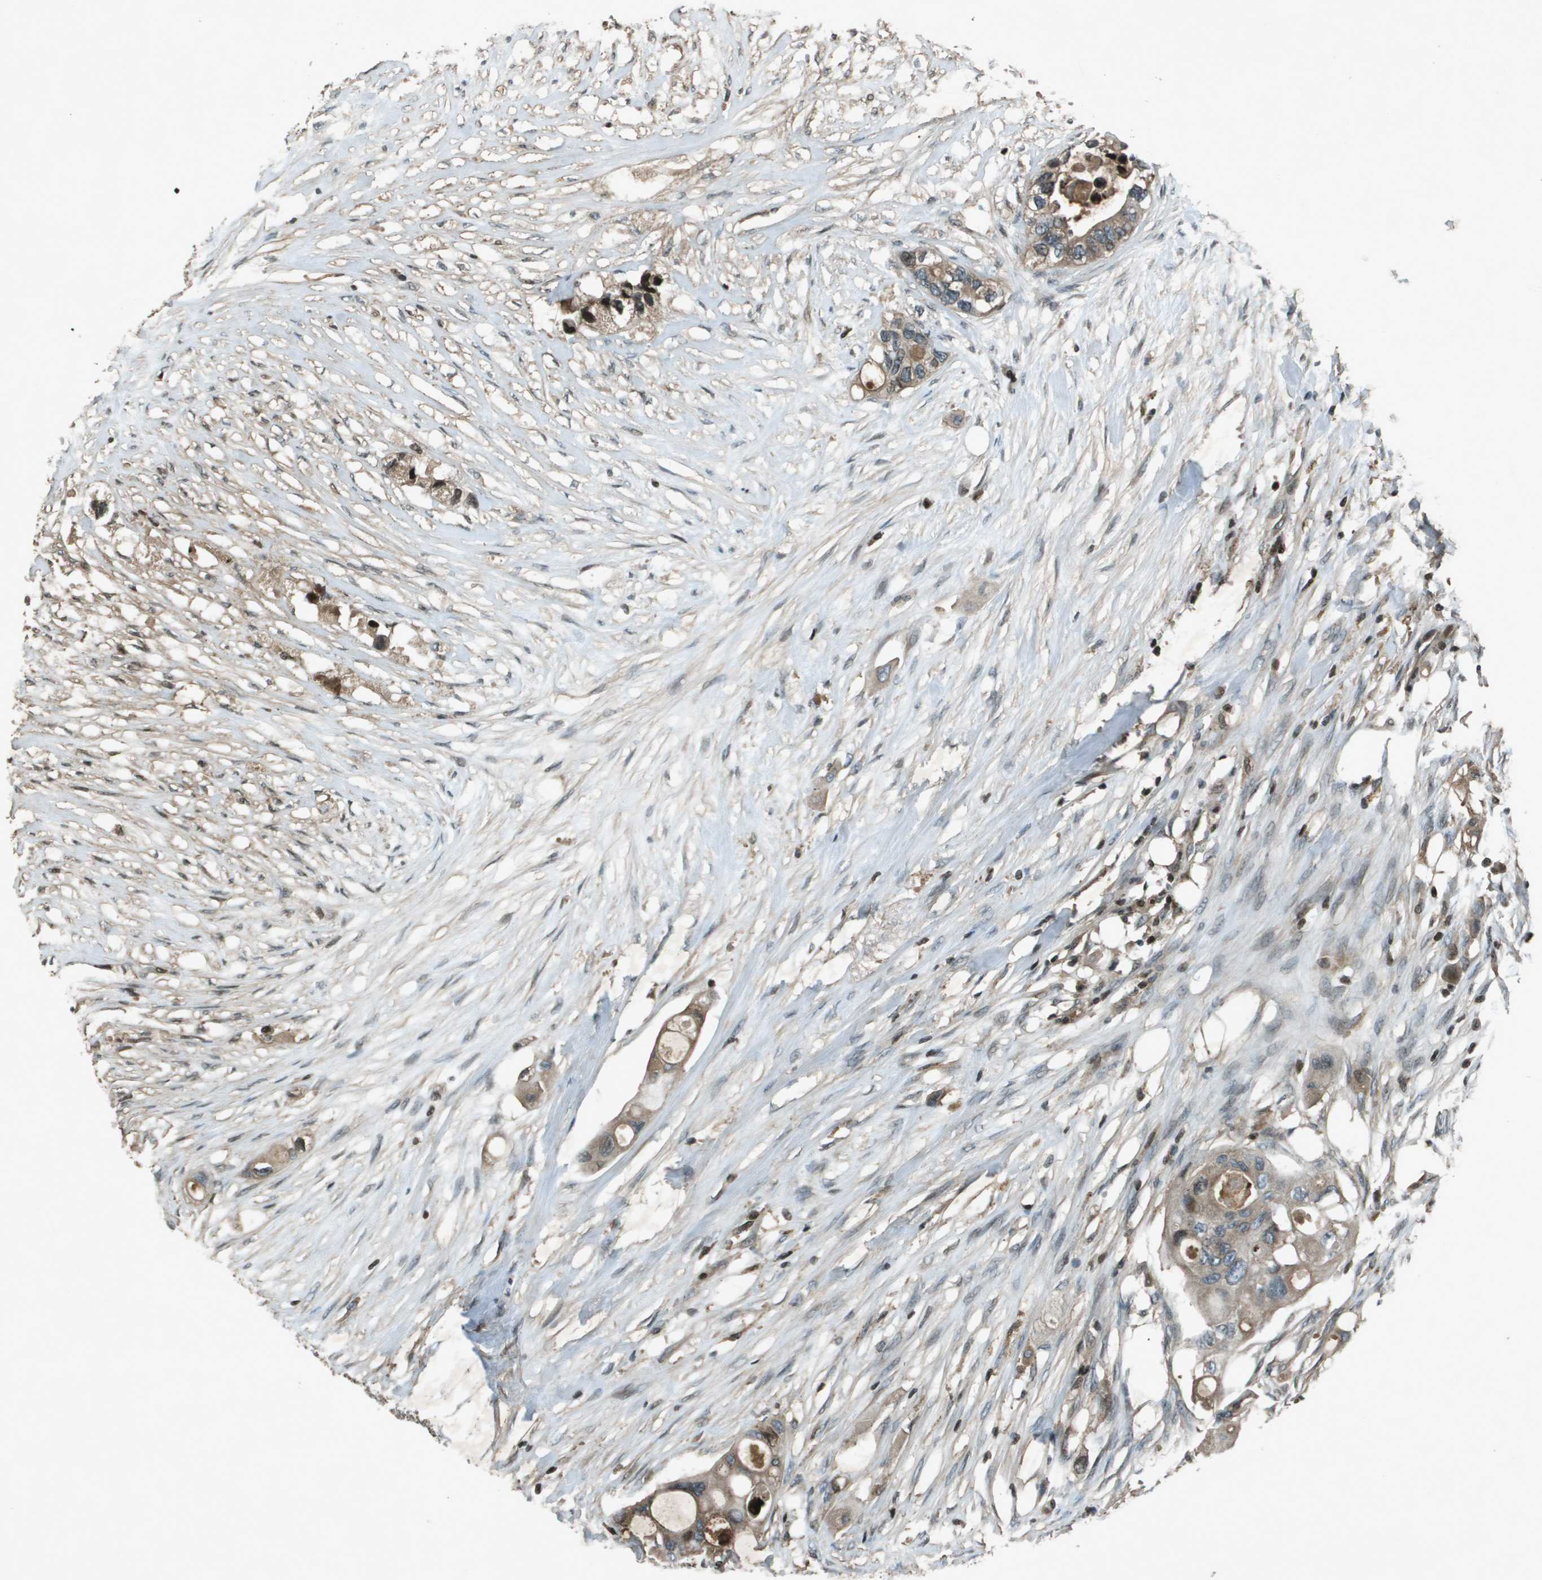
{"staining": {"intensity": "weak", "quantity": "25%-75%", "location": "cytoplasmic/membranous"}, "tissue": "colorectal cancer", "cell_type": "Tumor cells", "image_type": "cancer", "snomed": [{"axis": "morphology", "description": "Adenocarcinoma, NOS"}, {"axis": "topography", "description": "Colon"}], "caption": "Human colorectal adenocarcinoma stained with a protein marker reveals weak staining in tumor cells.", "gene": "CXCL12", "patient": {"sex": "female", "age": 57}}